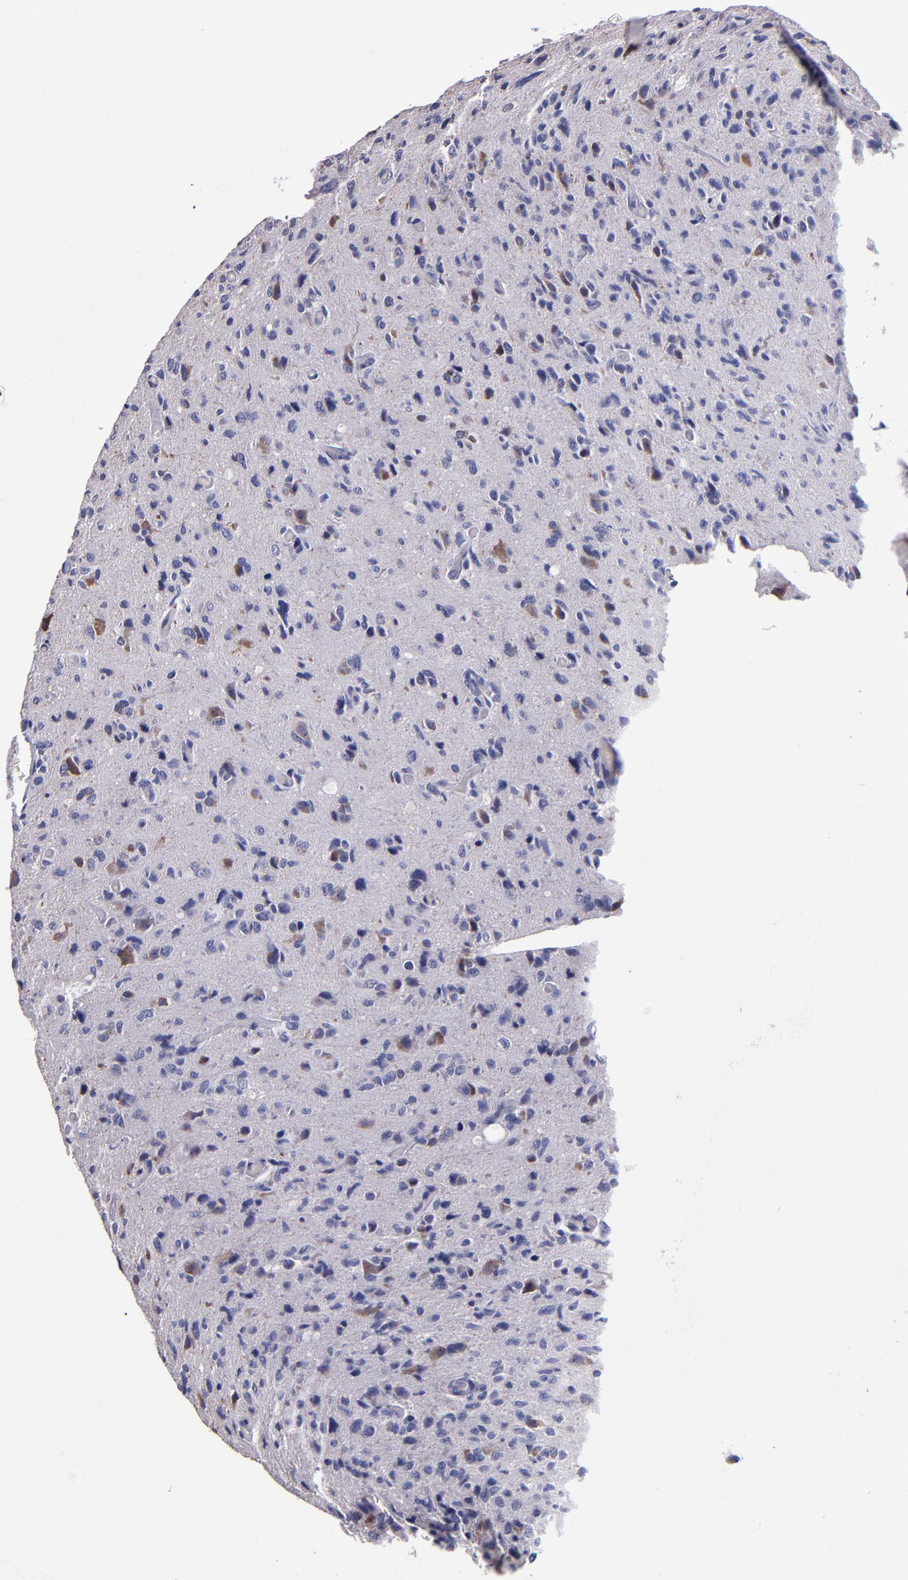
{"staining": {"intensity": "negative", "quantity": "none", "location": "none"}, "tissue": "glioma", "cell_type": "Tumor cells", "image_type": "cancer", "snomed": [{"axis": "morphology", "description": "Glioma, malignant, High grade"}, {"axis": "topography", "description": "Brain"}], "caption": "Immunohistochemical staining of human malignant high-grade glioma reveals no significant positivity in tumor cells. (DAB immunohistochemistry with hematoxylin counter stain).", "gene": "SELP", "patient": {"sex": "male", "age": 69}}